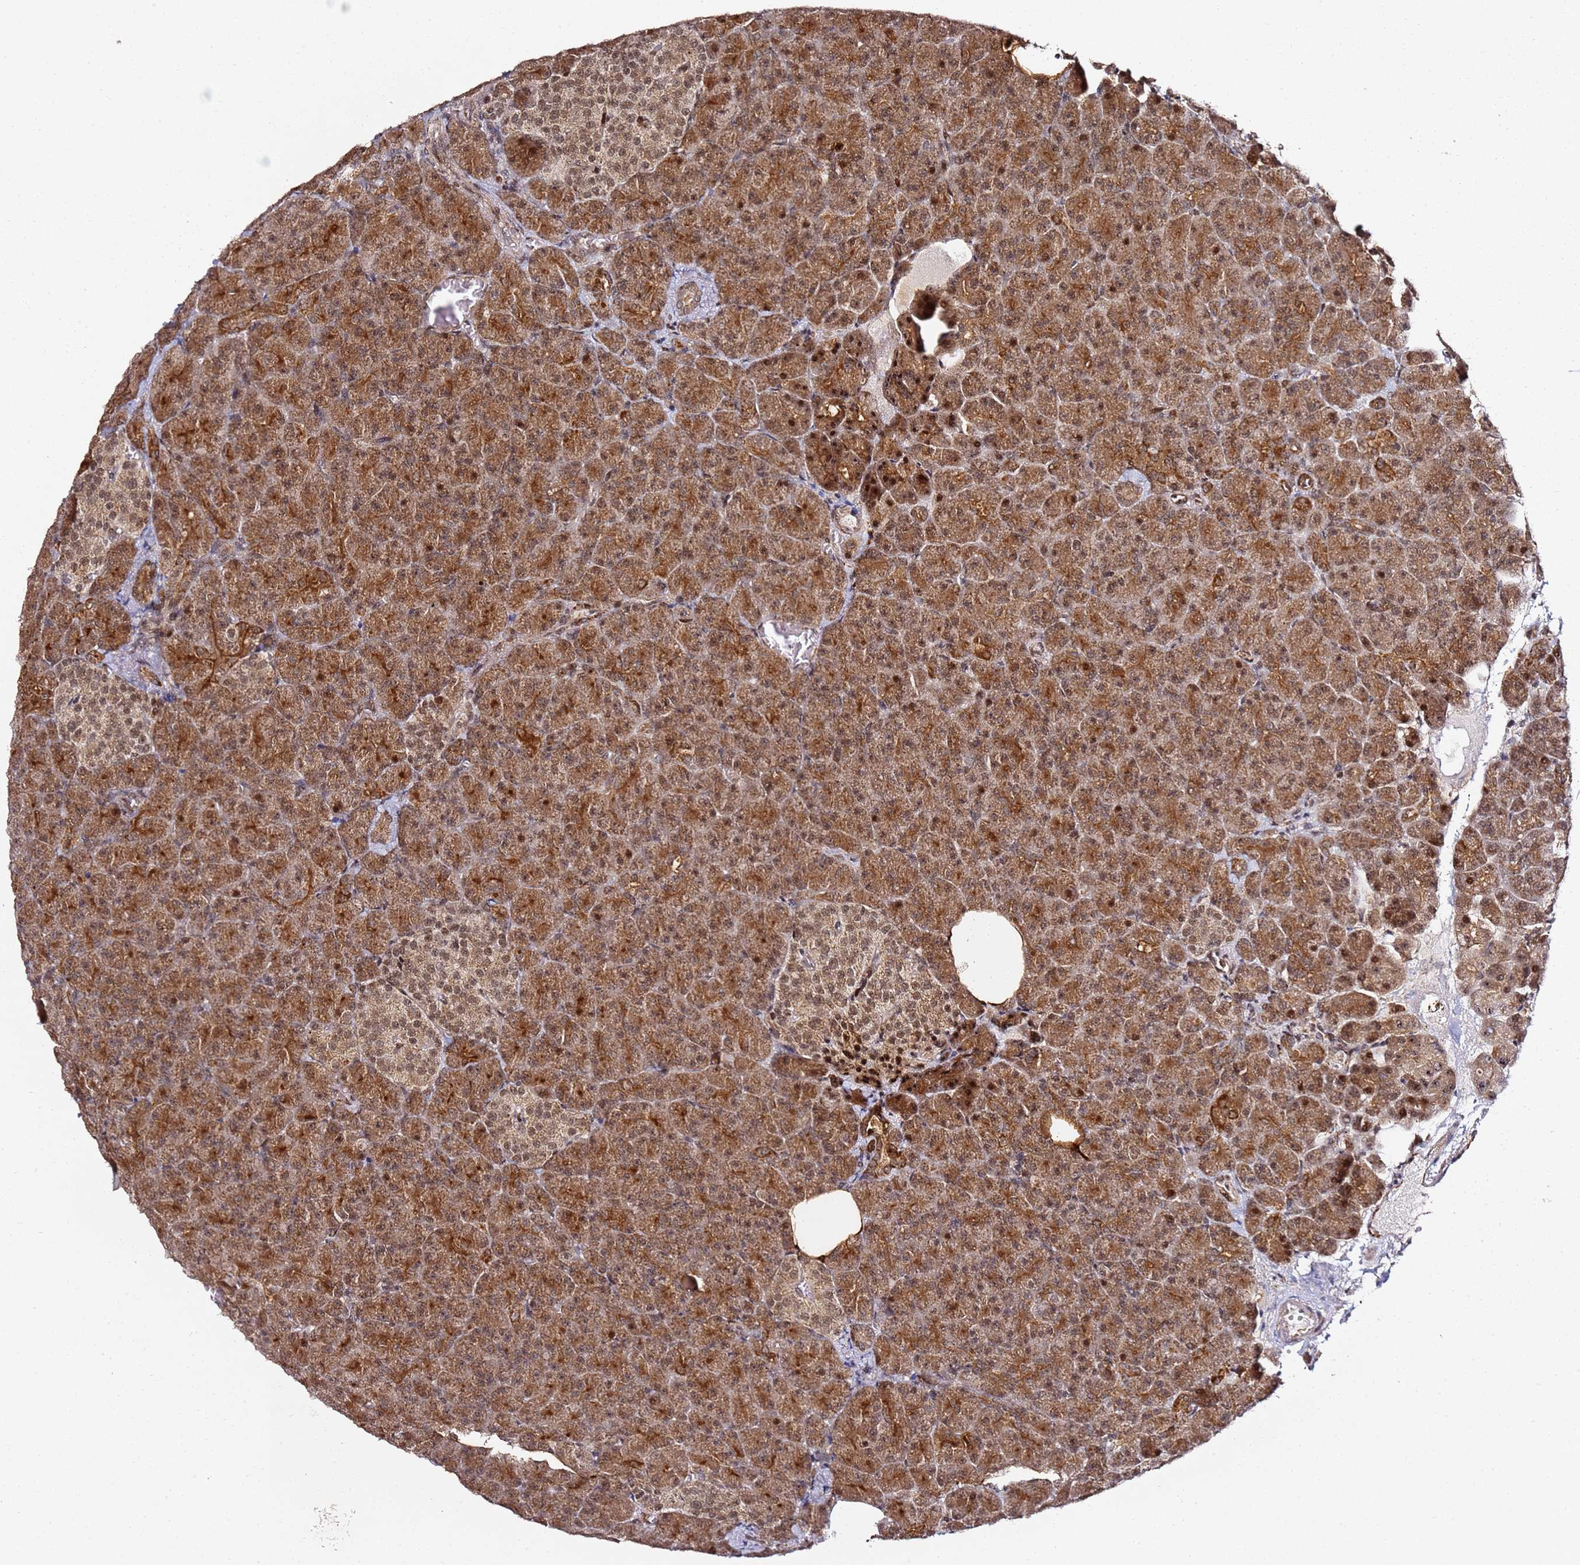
{"staining": {"intensity": "strong", "quantity": ">75%", "location": "cytoplasmic/membranous,nuclear"}, "tissue": "pancreas", "cell_type": "Exocrine glandular cells", "image_type": "normal", "snomed": [{"axis": "morphology", "description": "Normal tissue, NOS"}, {"axis": "topography", "description": "Pancreas"}], "caption": "Immunohistochemistry (DAB (3,3'-diaminobenzidine)) staining of unremarkable pancreas demonstrates strong cytoplasmic/membranous,nuclear protein positivity in approximately >75% of exocrine glandular cells.", "gene": "TP53AIP1", "patient": {"sex": "female", "age": 74}}